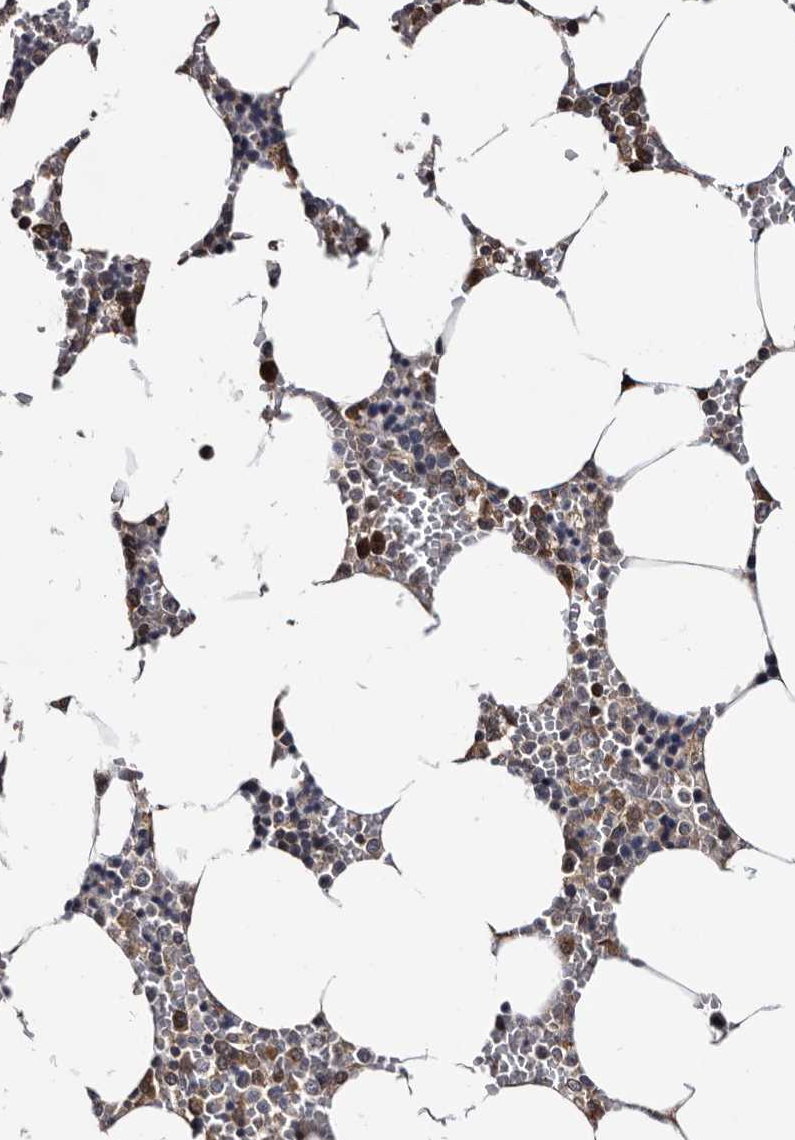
{"staining": {"intensity": "moderate", "quantity": "25%-75%", "location": "cytoplasmic/membranous"}, "tissue": "bone marrow", "cell_type": "Hematopoietic cells", "image_type": "normal", "snomed": [{"axis": "morphology", "description": "Normal tissue, NOS"}, {"axis": "topography", "description": "Bone marrow"}], "caption": "Protein positivity by IHC reveals moderate cytoplasmic/membranous expression in about 25%-75% of hematopoietic cells in unremarkable bone marrow. (DAB IHC with brightfield microscopy, high magnification).", "gene": "TTI2", "patient": {"sex": "male", "age": 70}}